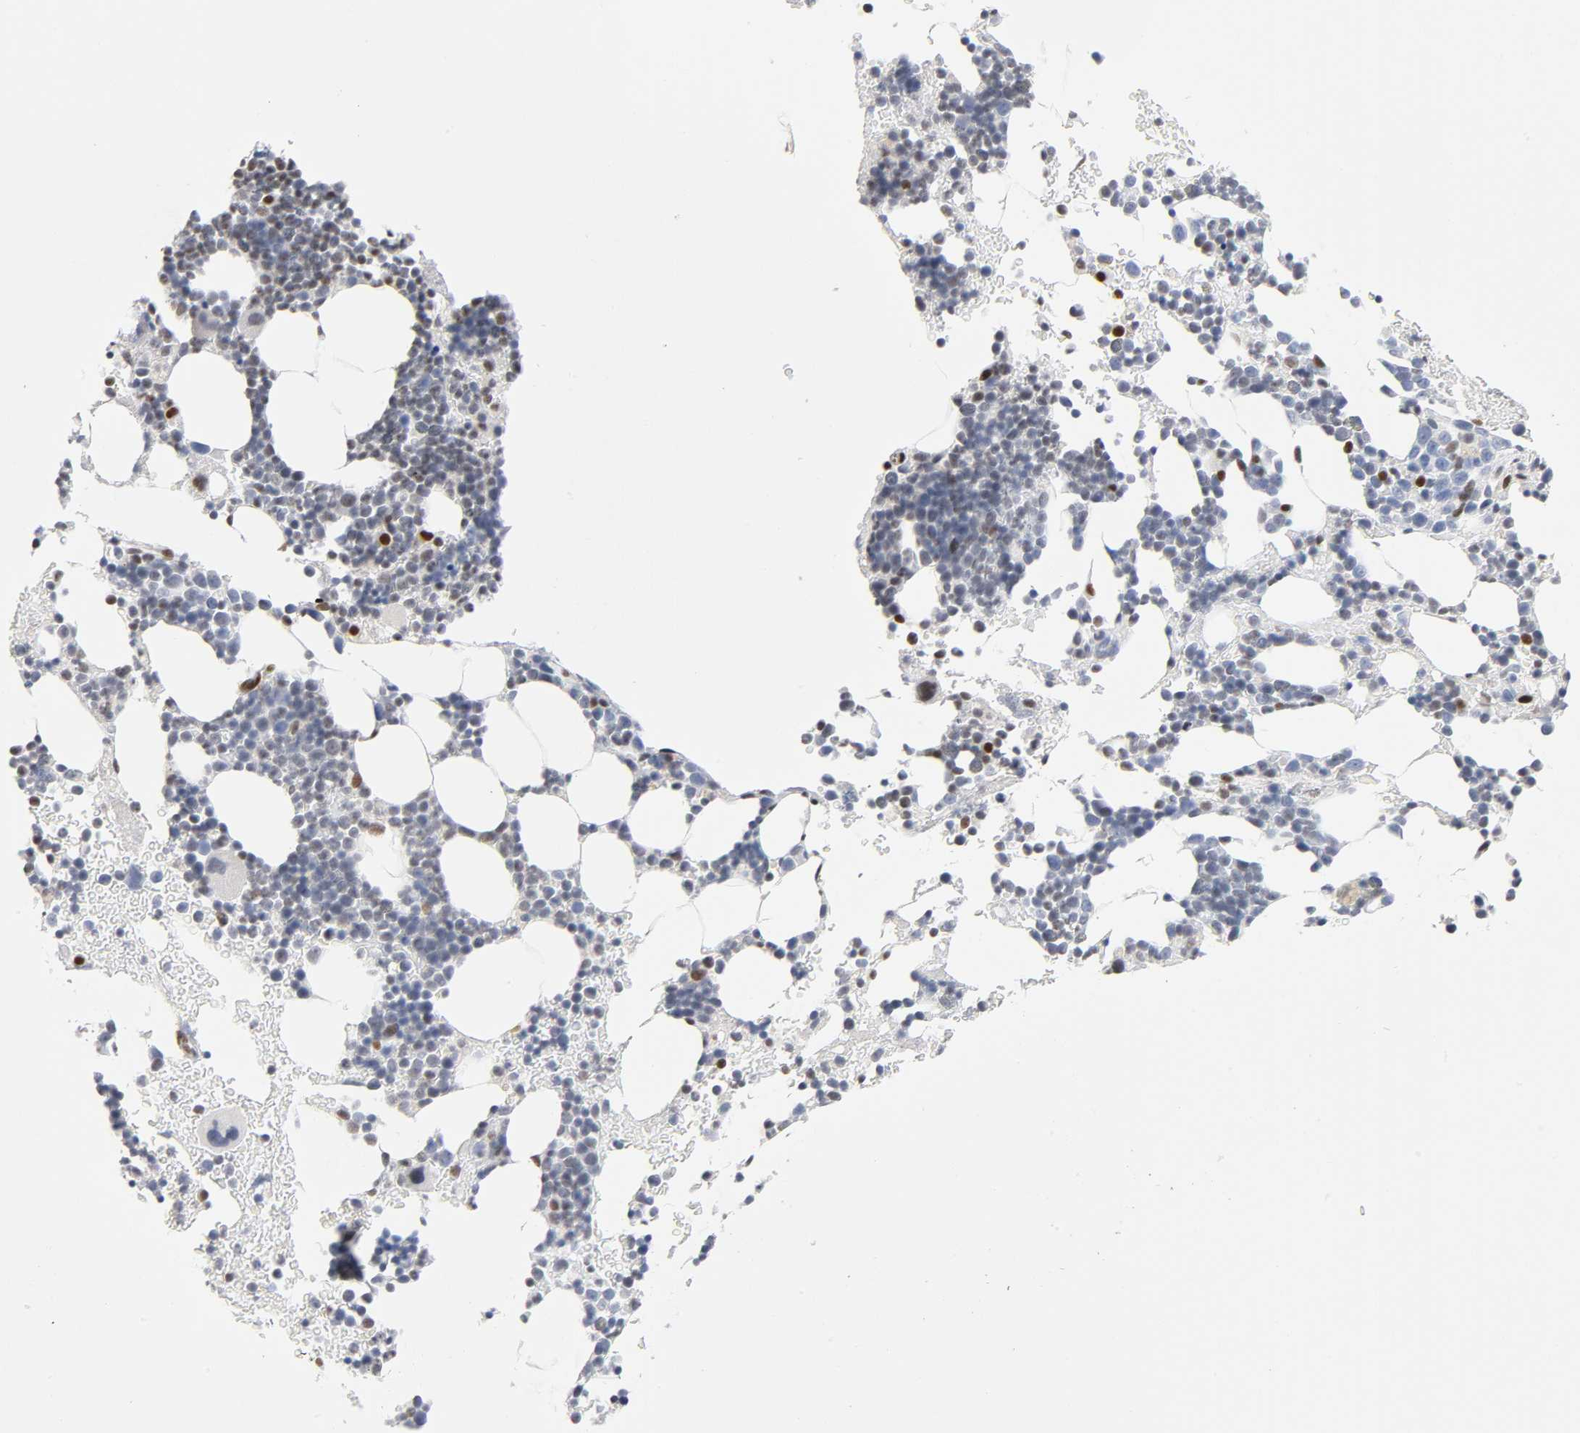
{"staining": {"intensity": "strong", "quantity": "<25%", "location": "nuclear"}, "tissue": "bone marrow", "cell_type": "Hematopoietic cells", "image_type": "normal", "snomed": [{"axis": "morphology", "description": "Normal tissue, NOS"}, {"axis": "topography", "description": "Bone marrow"}], "caption": "The immunohistochemical stain highlights strong nuclear staining in hematopoietic cells of benign bone marrow. The protein of interest is shown in brown color, while the nuclei are stained blue.", "gene": "SP3", "patient": {"sex": "male", "age": 17}}